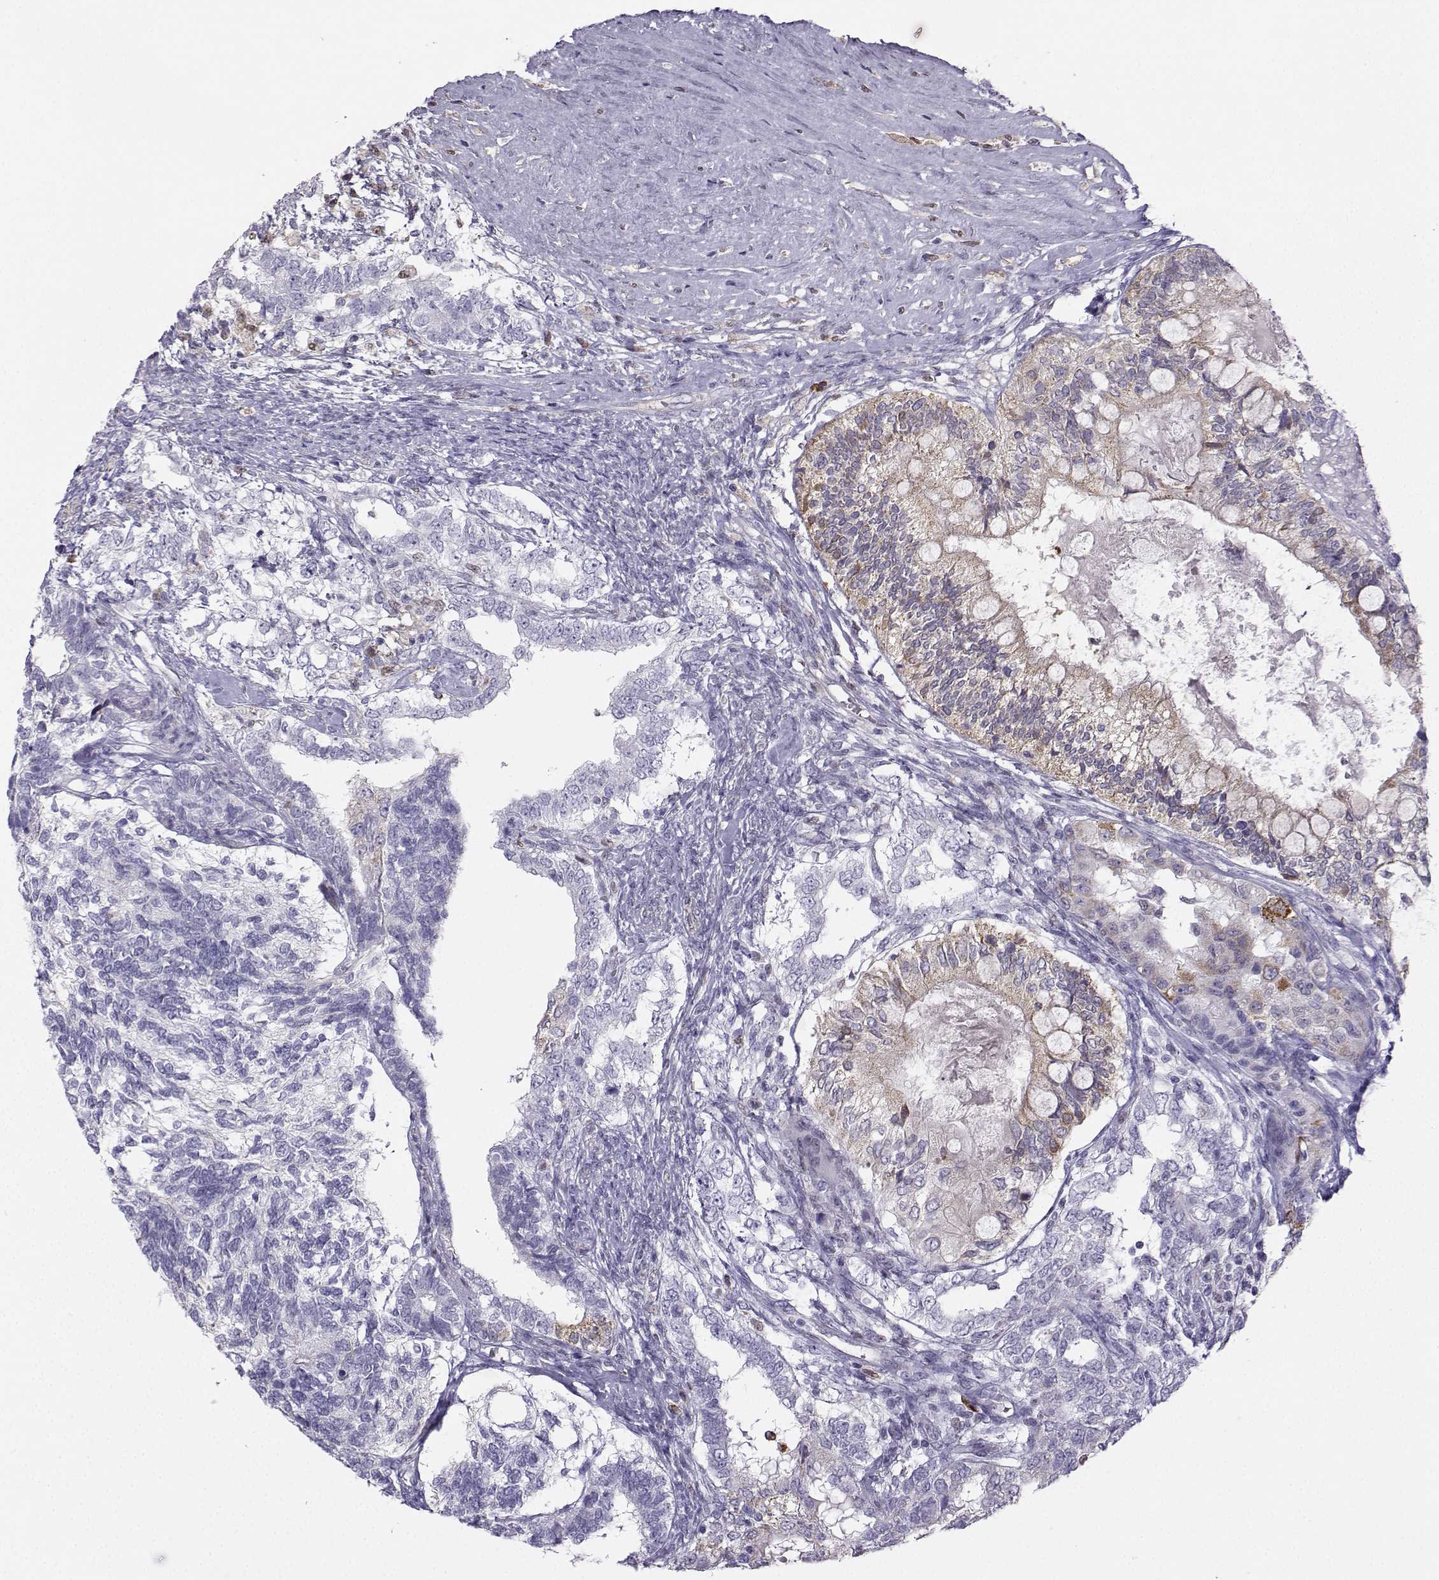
{"staining": {"intensity": "weak", "quantity": "25%-75%", "location": "cytoplasmic/membranous"}, "tissue": "testis cancer", "cell_type": "Tumor cells", "image_type": "cancer", "snomed": [{"axis": "morphology", "description": "Seminoma, NOS"}, {"axis": "morphology", "description": "Carcinoma, Embryonal, NOS"}, {"axis": "topography", "description": "Testis"}], "caption": "Immunohistochemical staining of human testis seminoma displays low levels of weak cytoplasmic/membranous staining in approximately 25%-75% of tumor cells.", "gene": "DCLK3", "patient": {"sex": "male", "age": 41}}